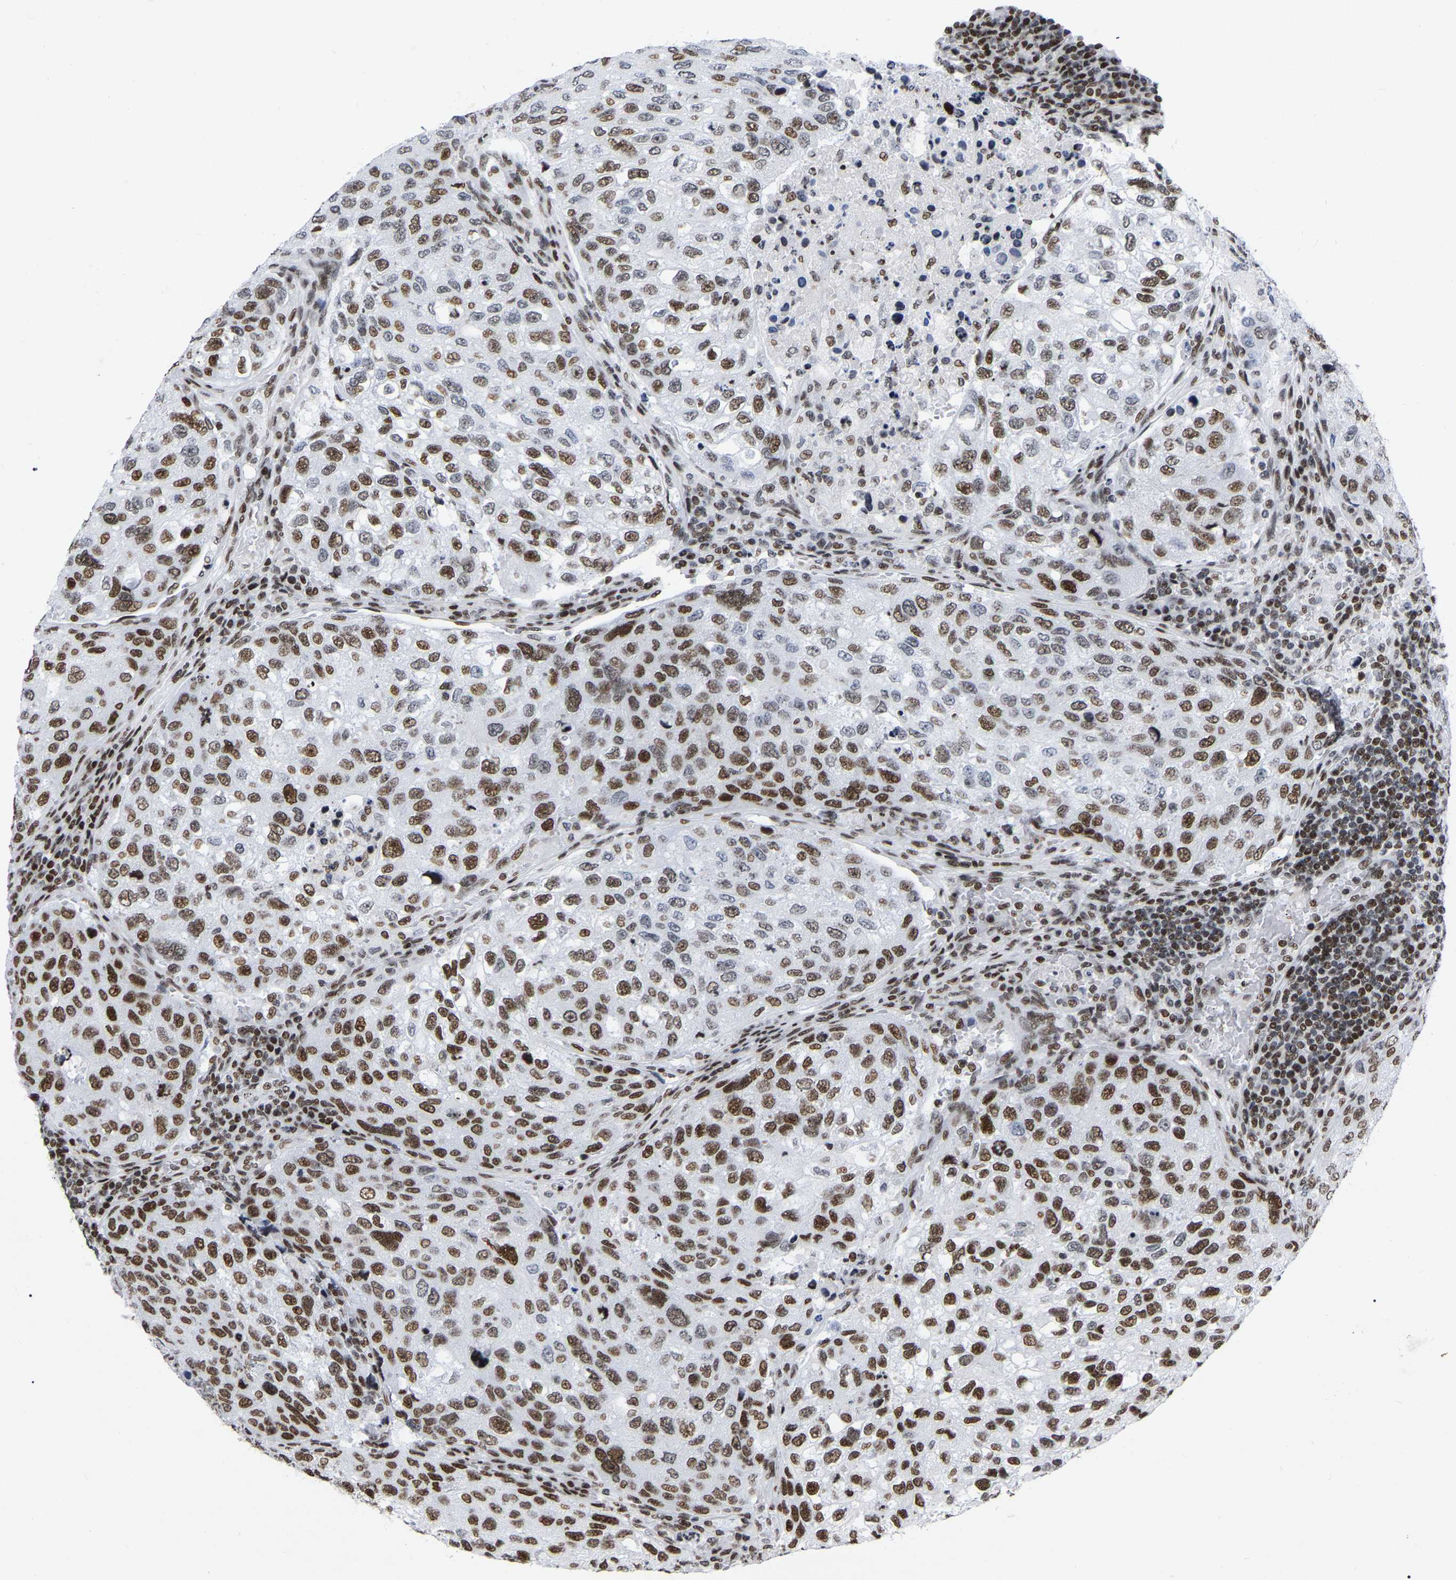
{"staining": {"intensity": "moderate", "quantity": "25%-75%", "location": "nuclear"}, "tissue": "urothelial cancer", "cell_type": "Tumor cells", "image_type": "cancer", "snomed": [{"axis": "morphology", "description": "Urothelial carcinoma, High grade"}, {"axis": "topography", "description": "Lymph node"}, {"axis": "topography", "description": "Urinary bladder"}], "caption": "Urothelial cancer was stained to show a protein in brown. There is medium levels of moderate nuclear positivity in approximately 25%-75% of tumor cells.", "gene": "PRCC", "patient": {"sex": "male", "age": 51}}